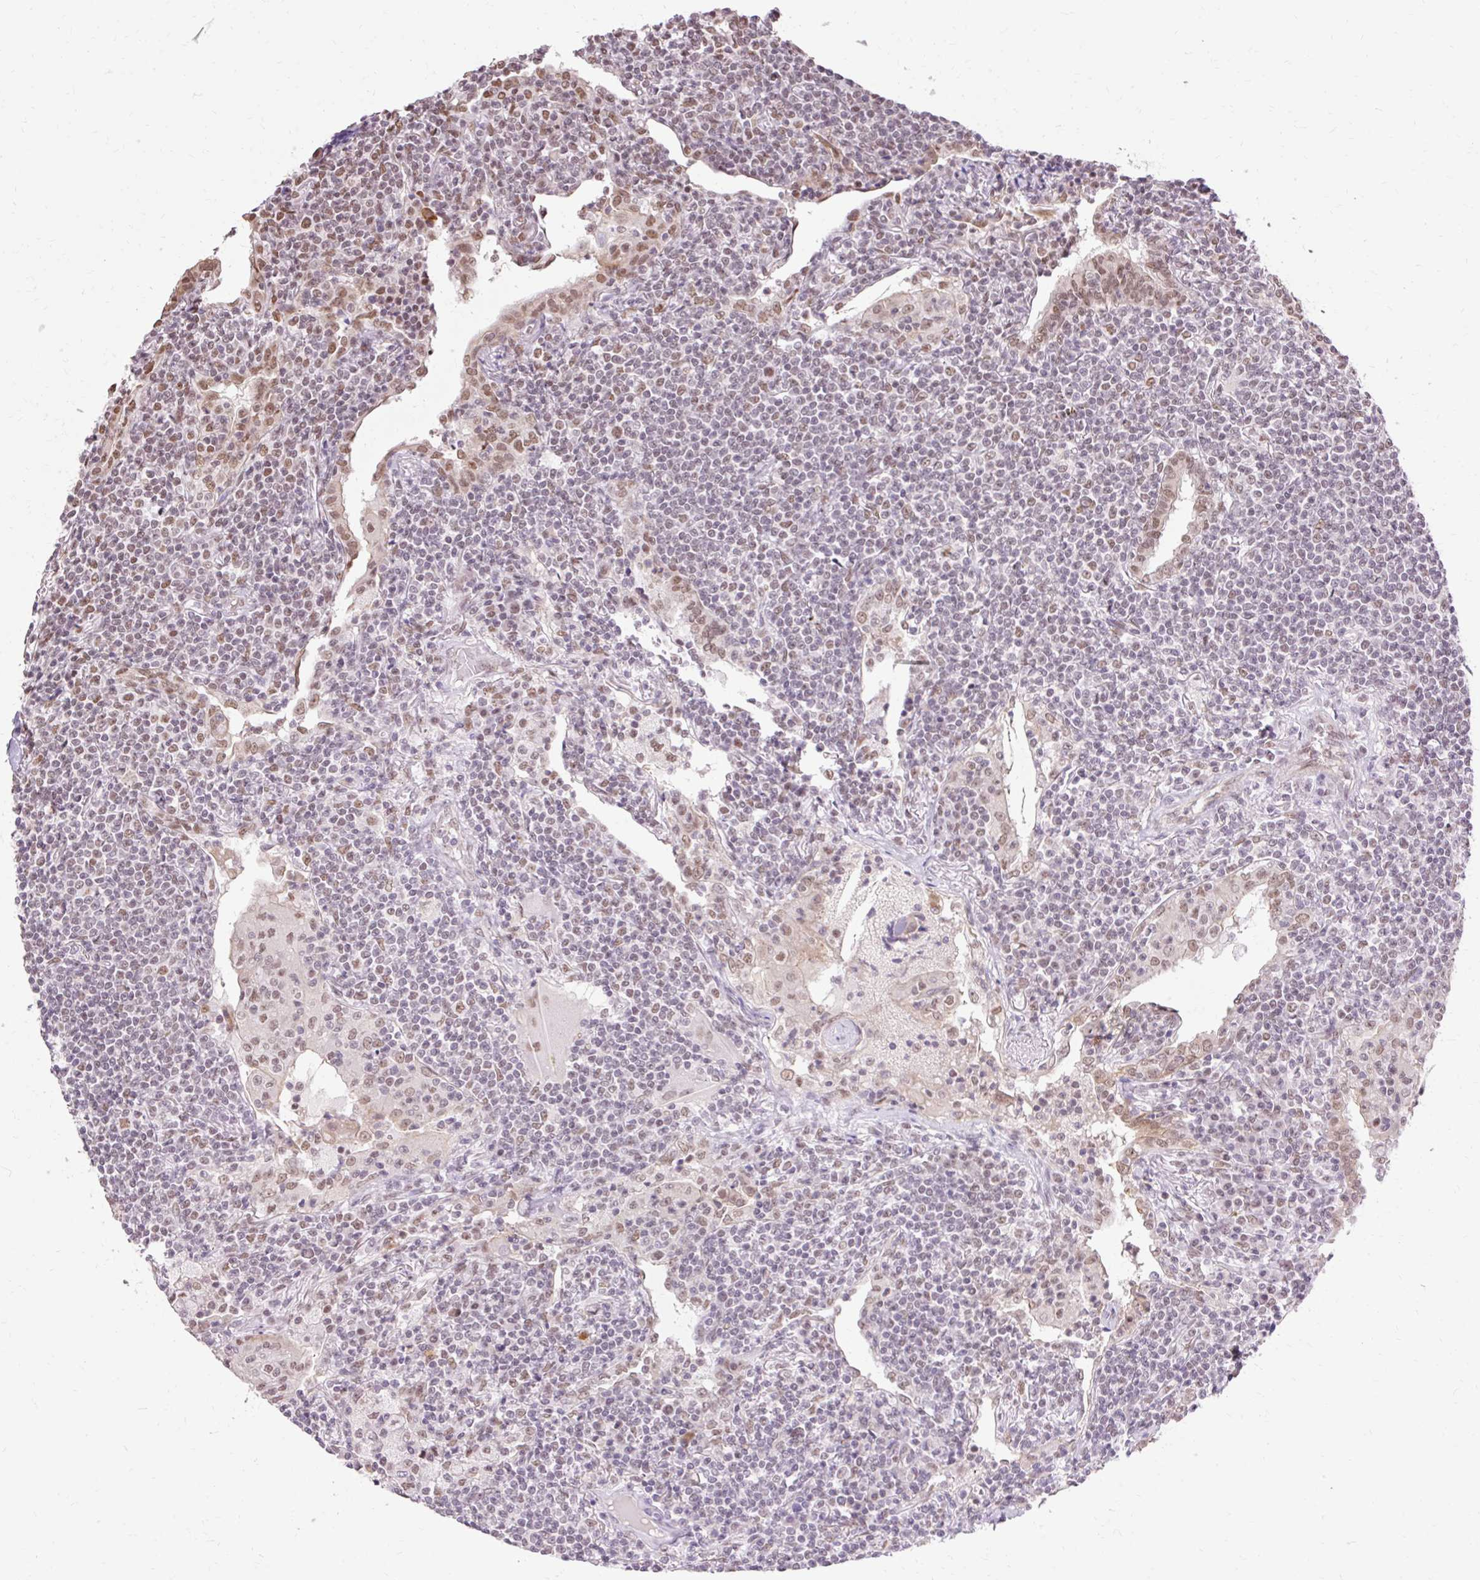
{"staining": {"intensity": "weak", "quantity": "<25%", "location": "nuclear"}, "tissue": "lymphoma", "cell_type": "Tumor cells", "image_type": "cancer", "snomed": [{"axis": "morphology", "description": "Malignant lymphoma, non-Hodgkin's type, Low grade"}, {"axis": "topography", "description": "Lung"}], "caption": "An IHC photomicrograph of malignant lymphoma, non-Hodgkin's type (low-grade) is shown. There is no staining in tumor cells of malignant lymphoma, non-Hodgkin's type (low-grade). Brightfield microscopy of immunohistochemistry stained with DAB (3,3'-diaminobenzidine) (brown) and hematoxylin (blue), captured at high magnification.", "gene": "NPIPB12", "patient": {"sex": "female", "age": 71}}